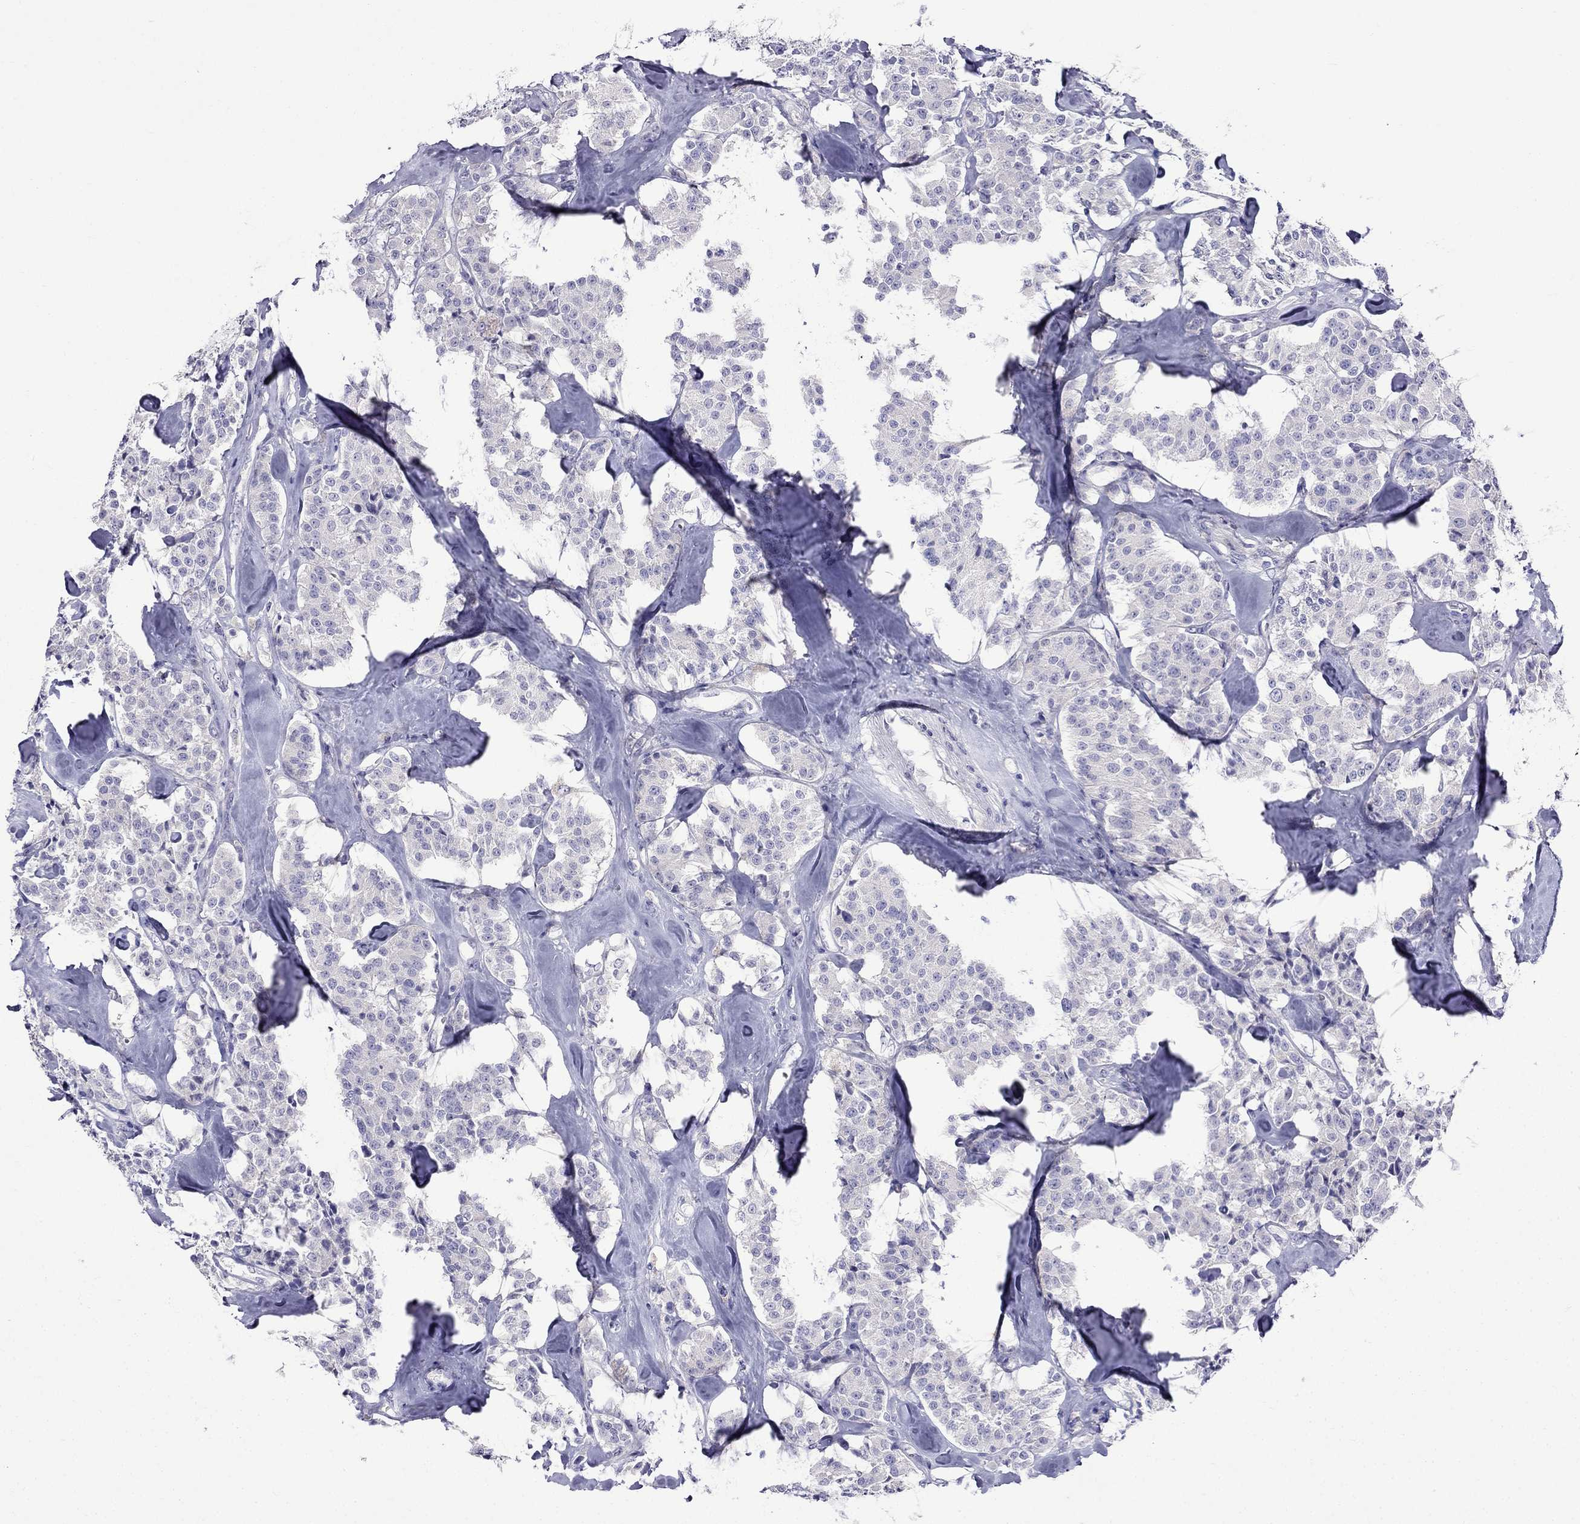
{"staining": {"intensity": "negative", "quantity": "none", "location": "none"}, "tissue": "carcinoid", "cell_type": "Tumor cells", "image_type": "cancer", "snomed": [{"axis": "morphology", "description": "Carcinoid, malignant, NOS"}, {"axis": "topography", "description": "Pancreas"}], "caption": "Protein analysis of malignant carcinoid demonstrates no significant expression in tumor cells.", "gene": "PATE1", "patient": {"sex": "male", "age": 41}}